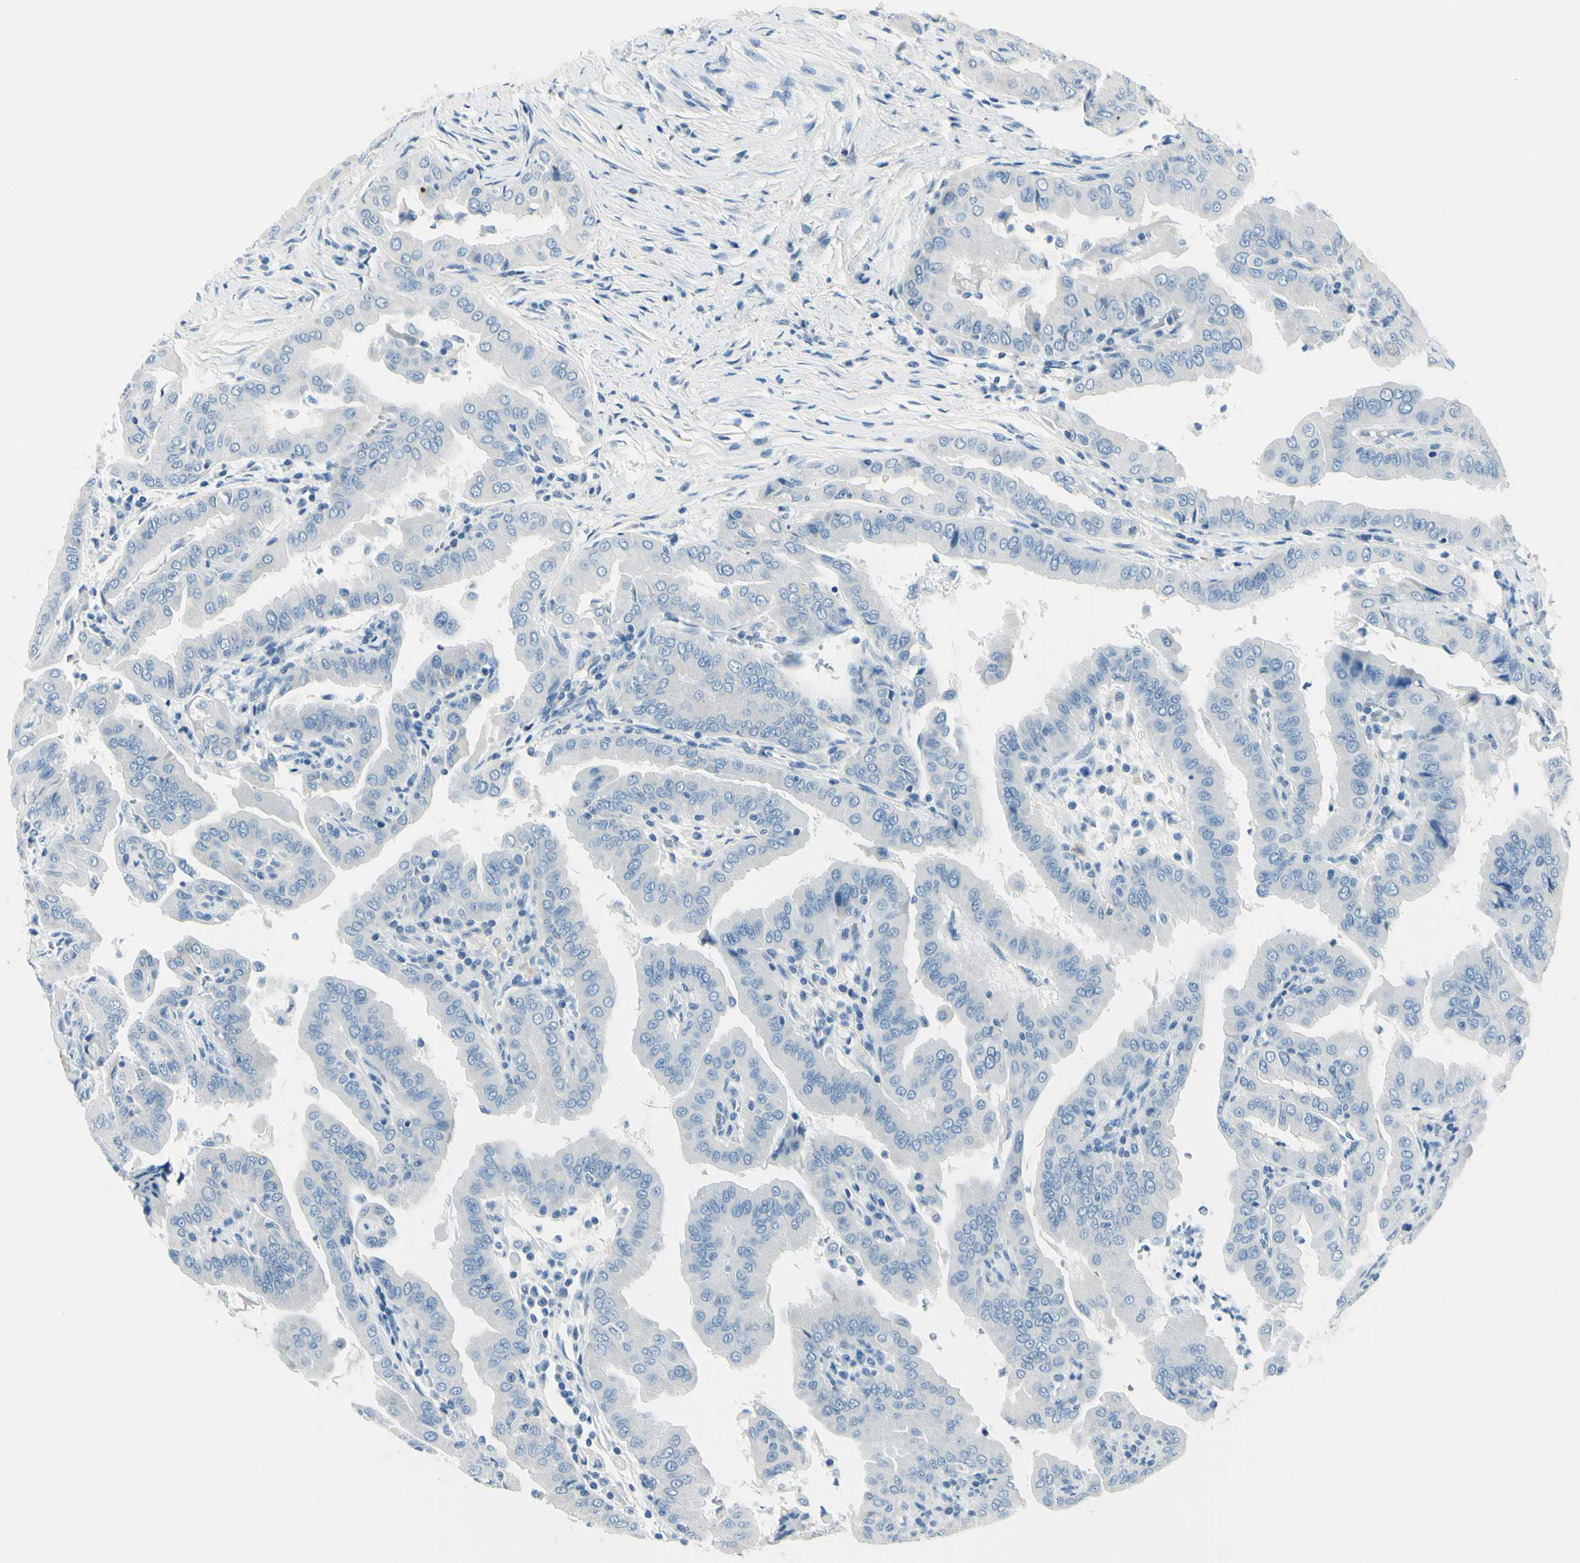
{"staining": {"intensity": "negative", "quantity": "none", "location": "none"}, "tissue": "thyroid cancer", "cell_type": "Tumor cells", "image_type": "cancer", "snomed": [{"axis": "morphology", "description": "Papillary adenocarcinoma, NOS"}, {"axis": "topography", "description": "Thyroid gland"}], "caption": "Immunohistochemical staining of thyroid cancer (papillary adenocarcinoma) demonstrates no significant positivity in tumor cells. (DAB immunohistochemistry with hematoxylin counter stain).", "gene": "CDH15", "patient": {"sex": "male", "age": 33}}